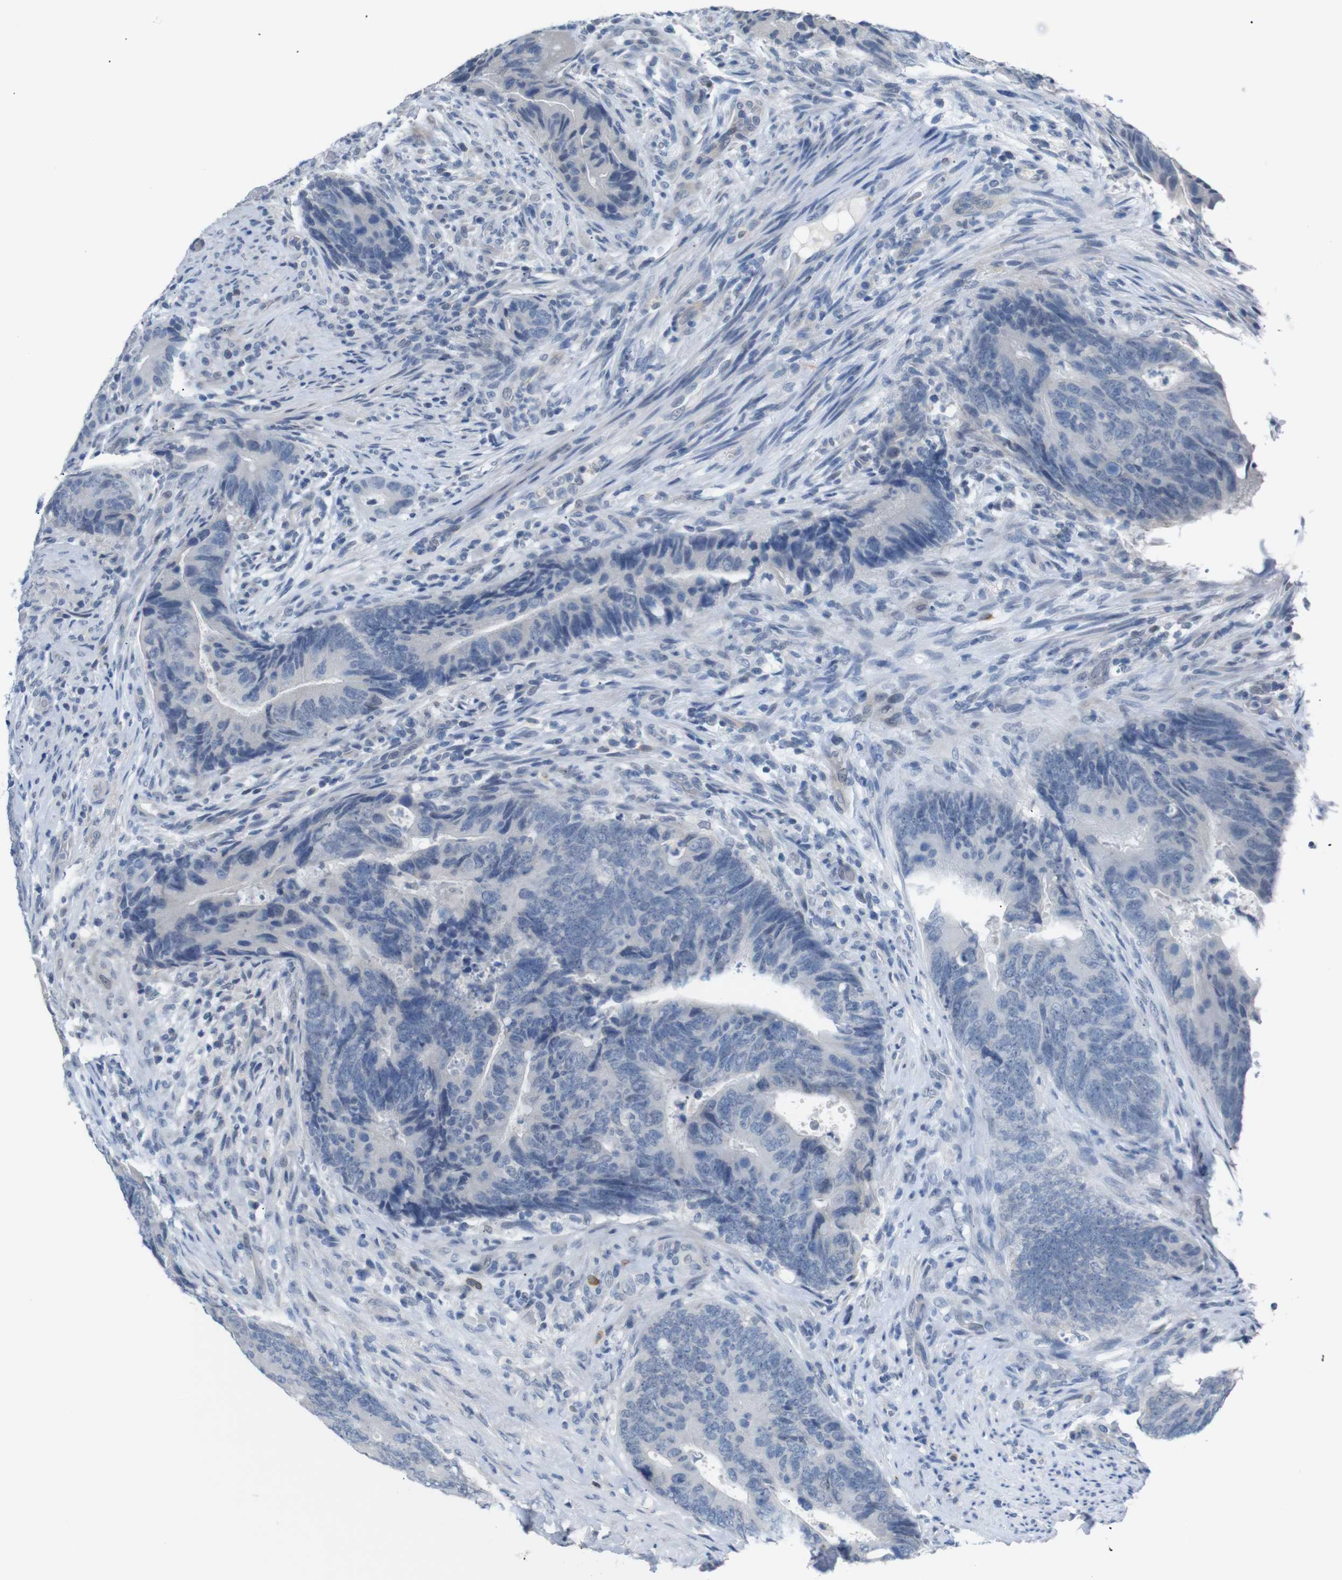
{"staining": {"intensity": "negative", "quantity": "none", "location": "none"}, "tissue": "colorectal cancer", "cell_type": "Tumor cells", "image_type": "cancer", "snomed": [{"axis": "morphology", "description": "Normal tissue, NOS"}, {"axis": "morphology", "description": "Adenocarcinoma, NOS"}, {"axis": "topography", "description": "Colon"}], "caption": "DAB (3,3'-diaminobenzidine) immunohistochemical staining of human colorectal cancer (adenocarcinoma) demonstrates no significant positivity in tumor cells. The staining is performed using DAB (3,3'-diaminobenzidine) brown chromogen with nuclei counter-stained in using hematoxylin.", "gene": "CHRM5", "patient": {"sex": "male", "age": 56}}